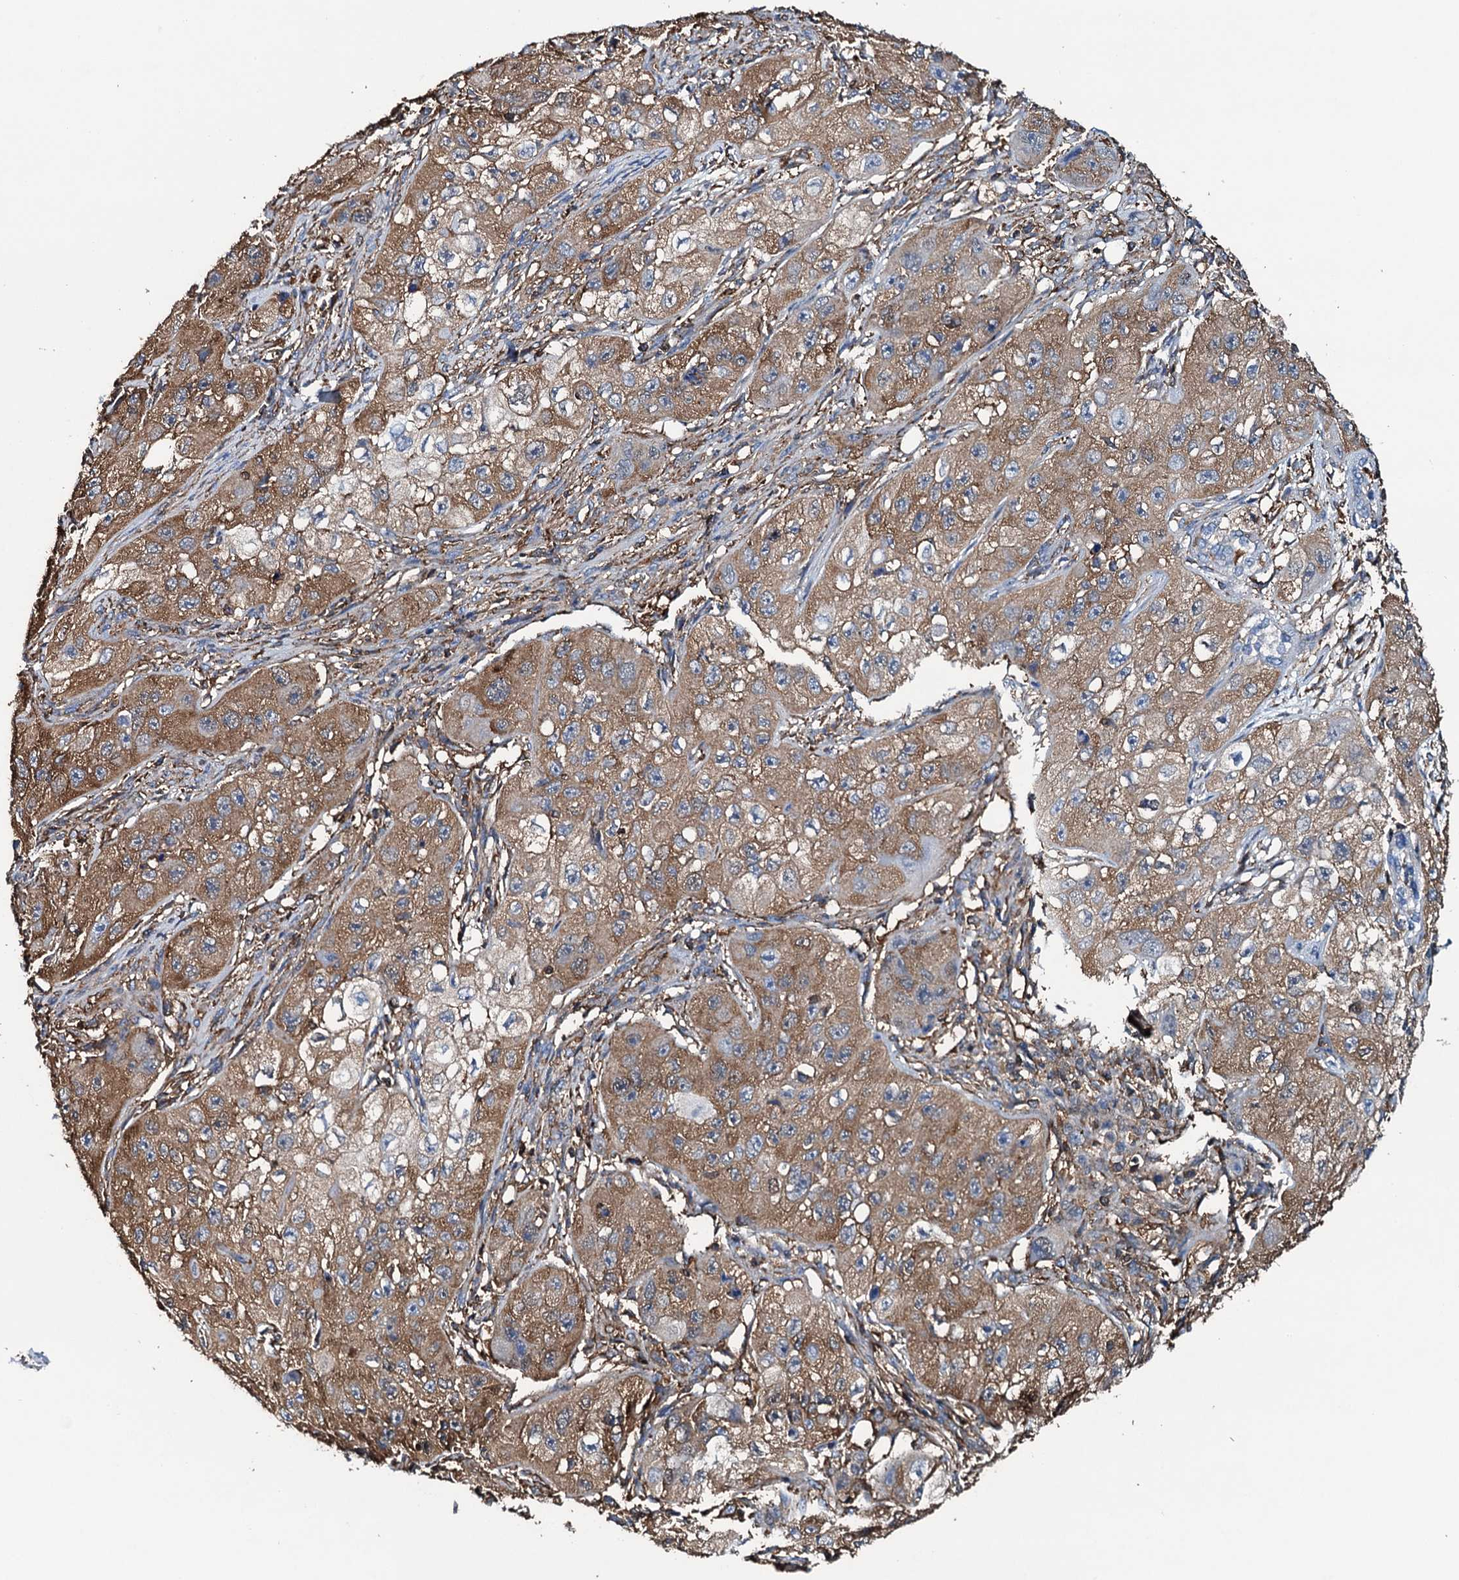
{"staining": {"intensity": "moderate", "quantity": ">75%", "location": "cytoplasmic/membranous"}, "tissue": "skin cancer", "cell_type": "Tumor cells", "image_type": "cancer", "snomed": [{"axis": "morphology", "description": "Squamous cell carcinoma, NOS"}, {"axis": "topography", "description": "Skin"}, {"axis": "topography", "description": "Subcutis"}], "caption": "Immunohistochemical staining of skin squamous cell carcinoma shows moderate cytoplasmic/membranous protein positivity in approximately >75% of tumor cells.", "gene": "MS4A4E", "patient": {"sex": "male", "age": 73}}